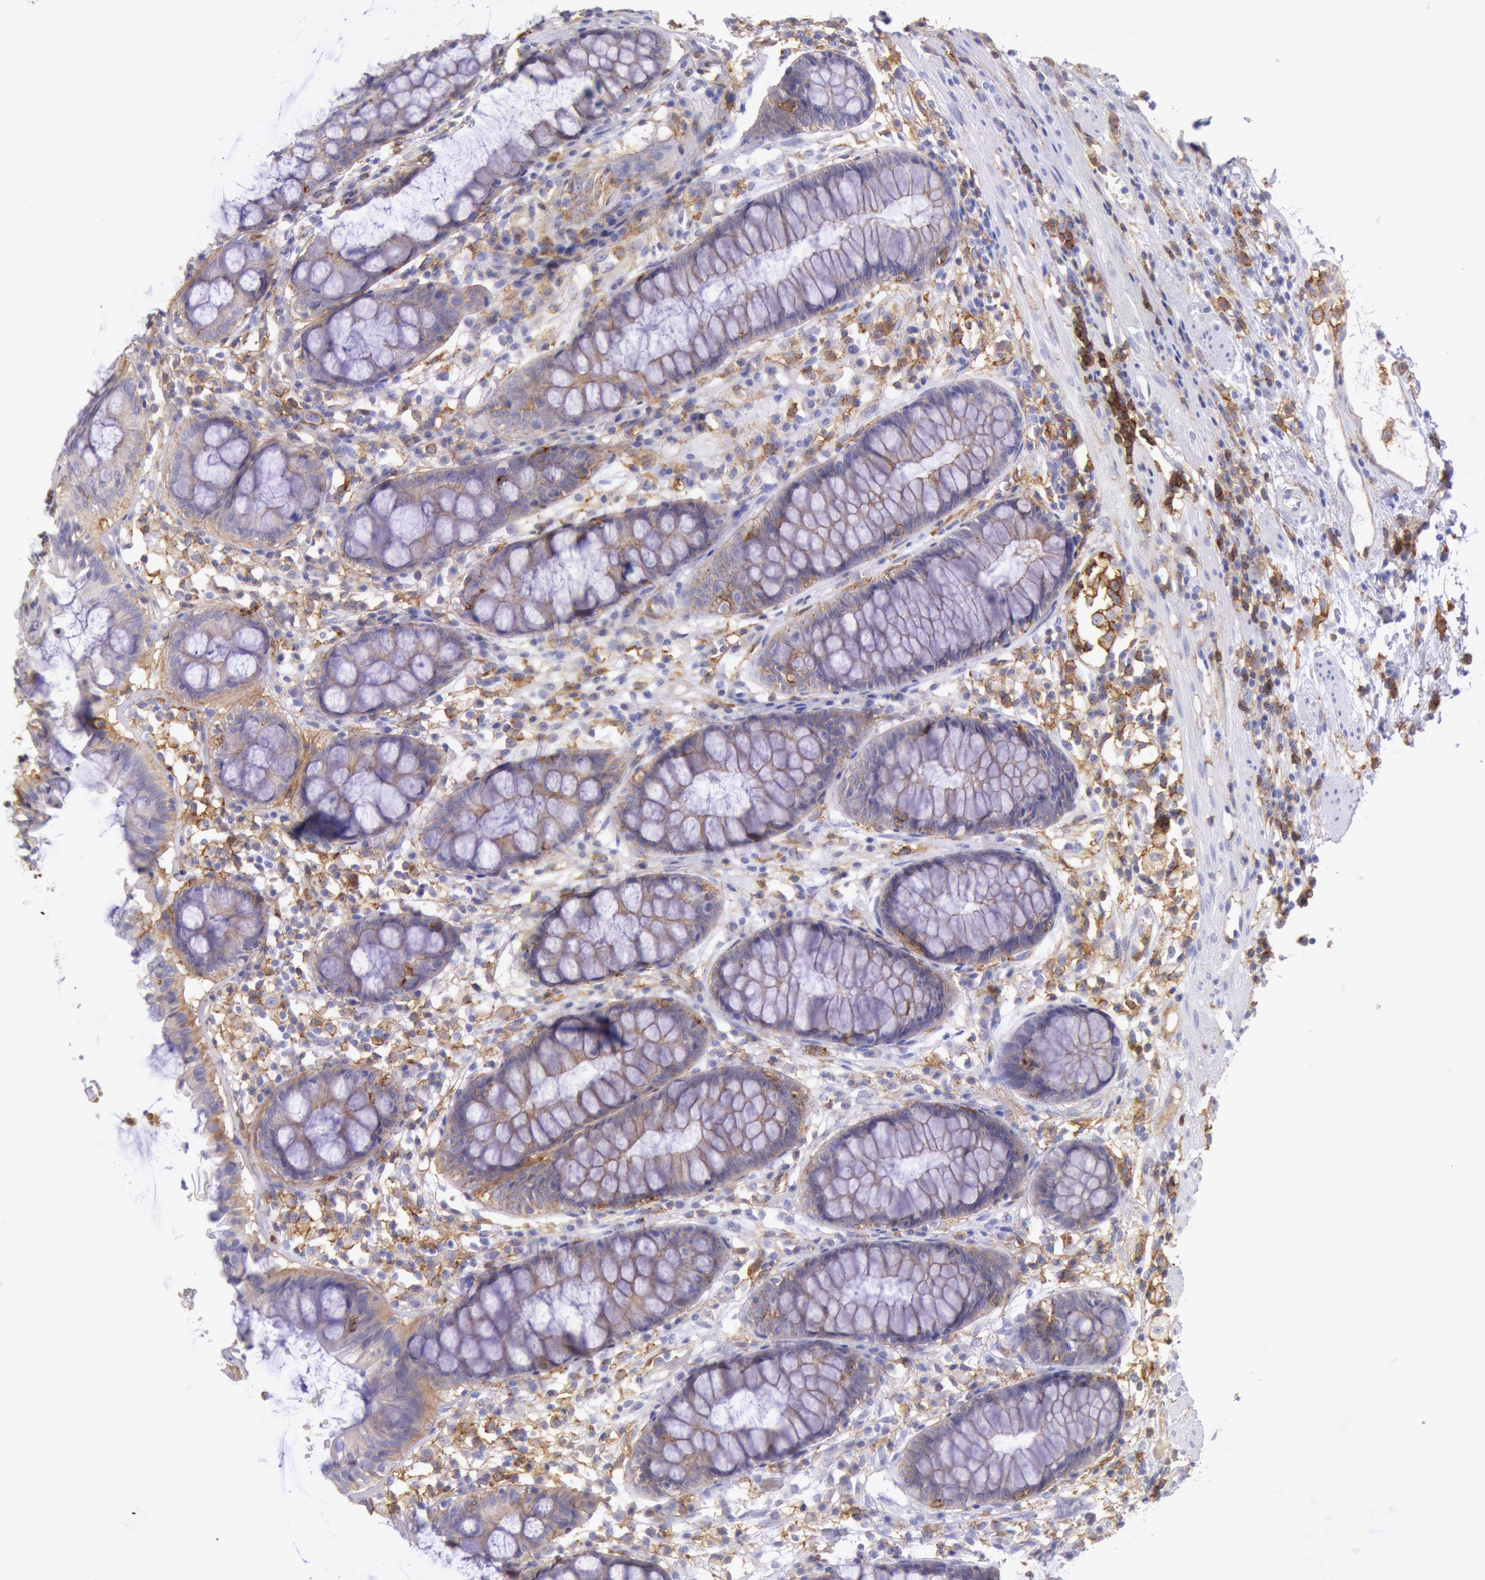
{"staining": {"intensity": "weak", "quantity": "<25%", "location": "cytoplasmic/membranous"}, "tissue": "rectum", "cell_type": "Glandular cells", "image_type": "normal", "snomed": [{"axis": "morphology", "description": "Normal tissue, NOS"}, {"axis": "topography", "description": "Rectum"}], "caption": "DAB (3,3'-diaminobenzidine) immunohistochemical staining of unremarkable human rectum shows no significant staining in glandular cells. (Stains: DAB immunohistochemistry (IHC) with hematoxylin counter stain, Microscopy: brightfield microscopy at high magnification).", "gene": "LYN", "patient": {"sex": "female", "age": 66}}